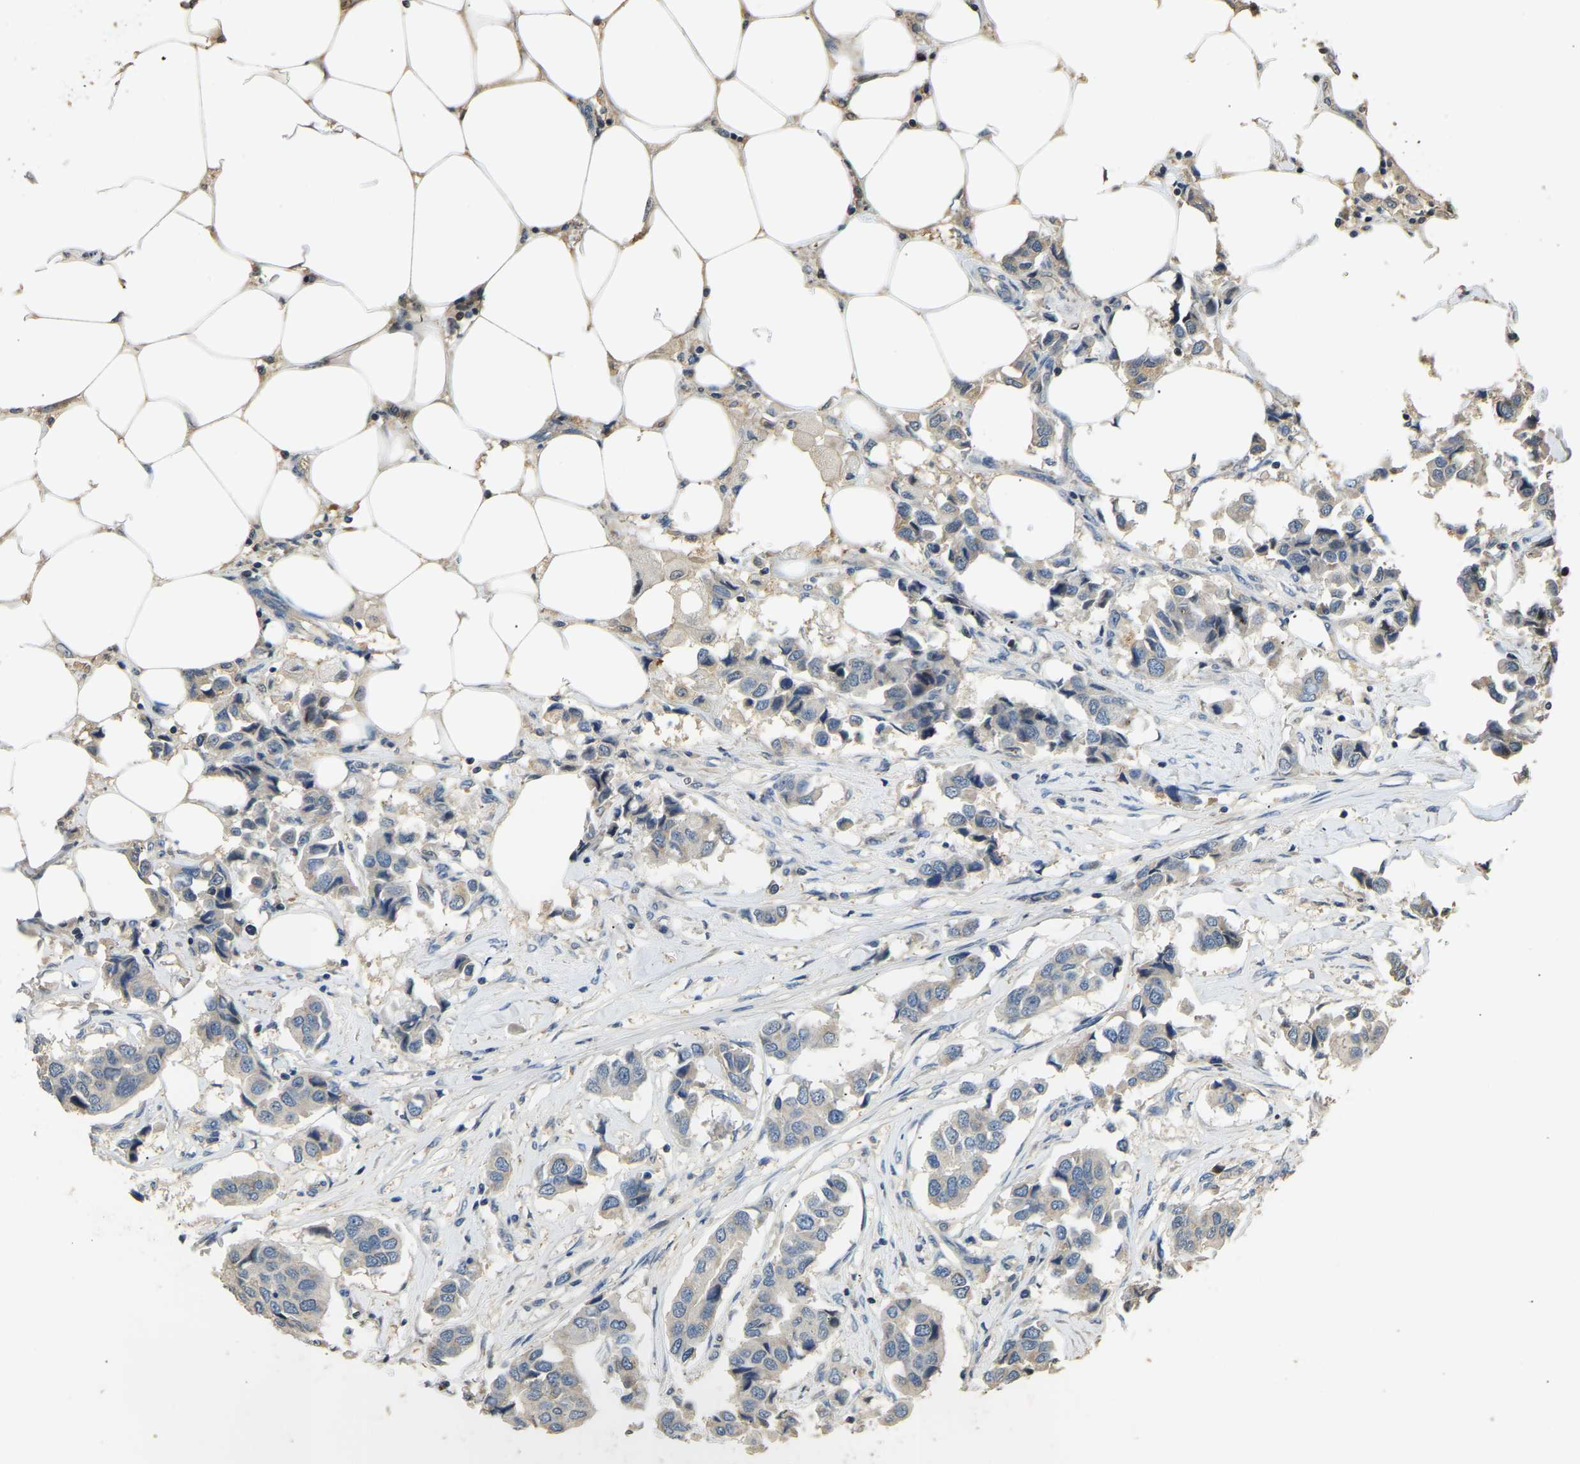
{"staining": {"intensity": "negative", "quantity": "none", "location": "none"}, "tissue": "breast cancer", "cell_type": "Tumor cells", "image_type": "cancer", "snomed": [{"axis": "morphology", "description": "Duct carcinoma"}, {"axis": "topography", "description": "Breast"}], "caption": "A micrograph of breast invasive ductal carcinoma stained for a protein demonstrates no brown staining in tumor cells.", "gene": "TUFM", "patient": {"sex": "female", "age": 80}}